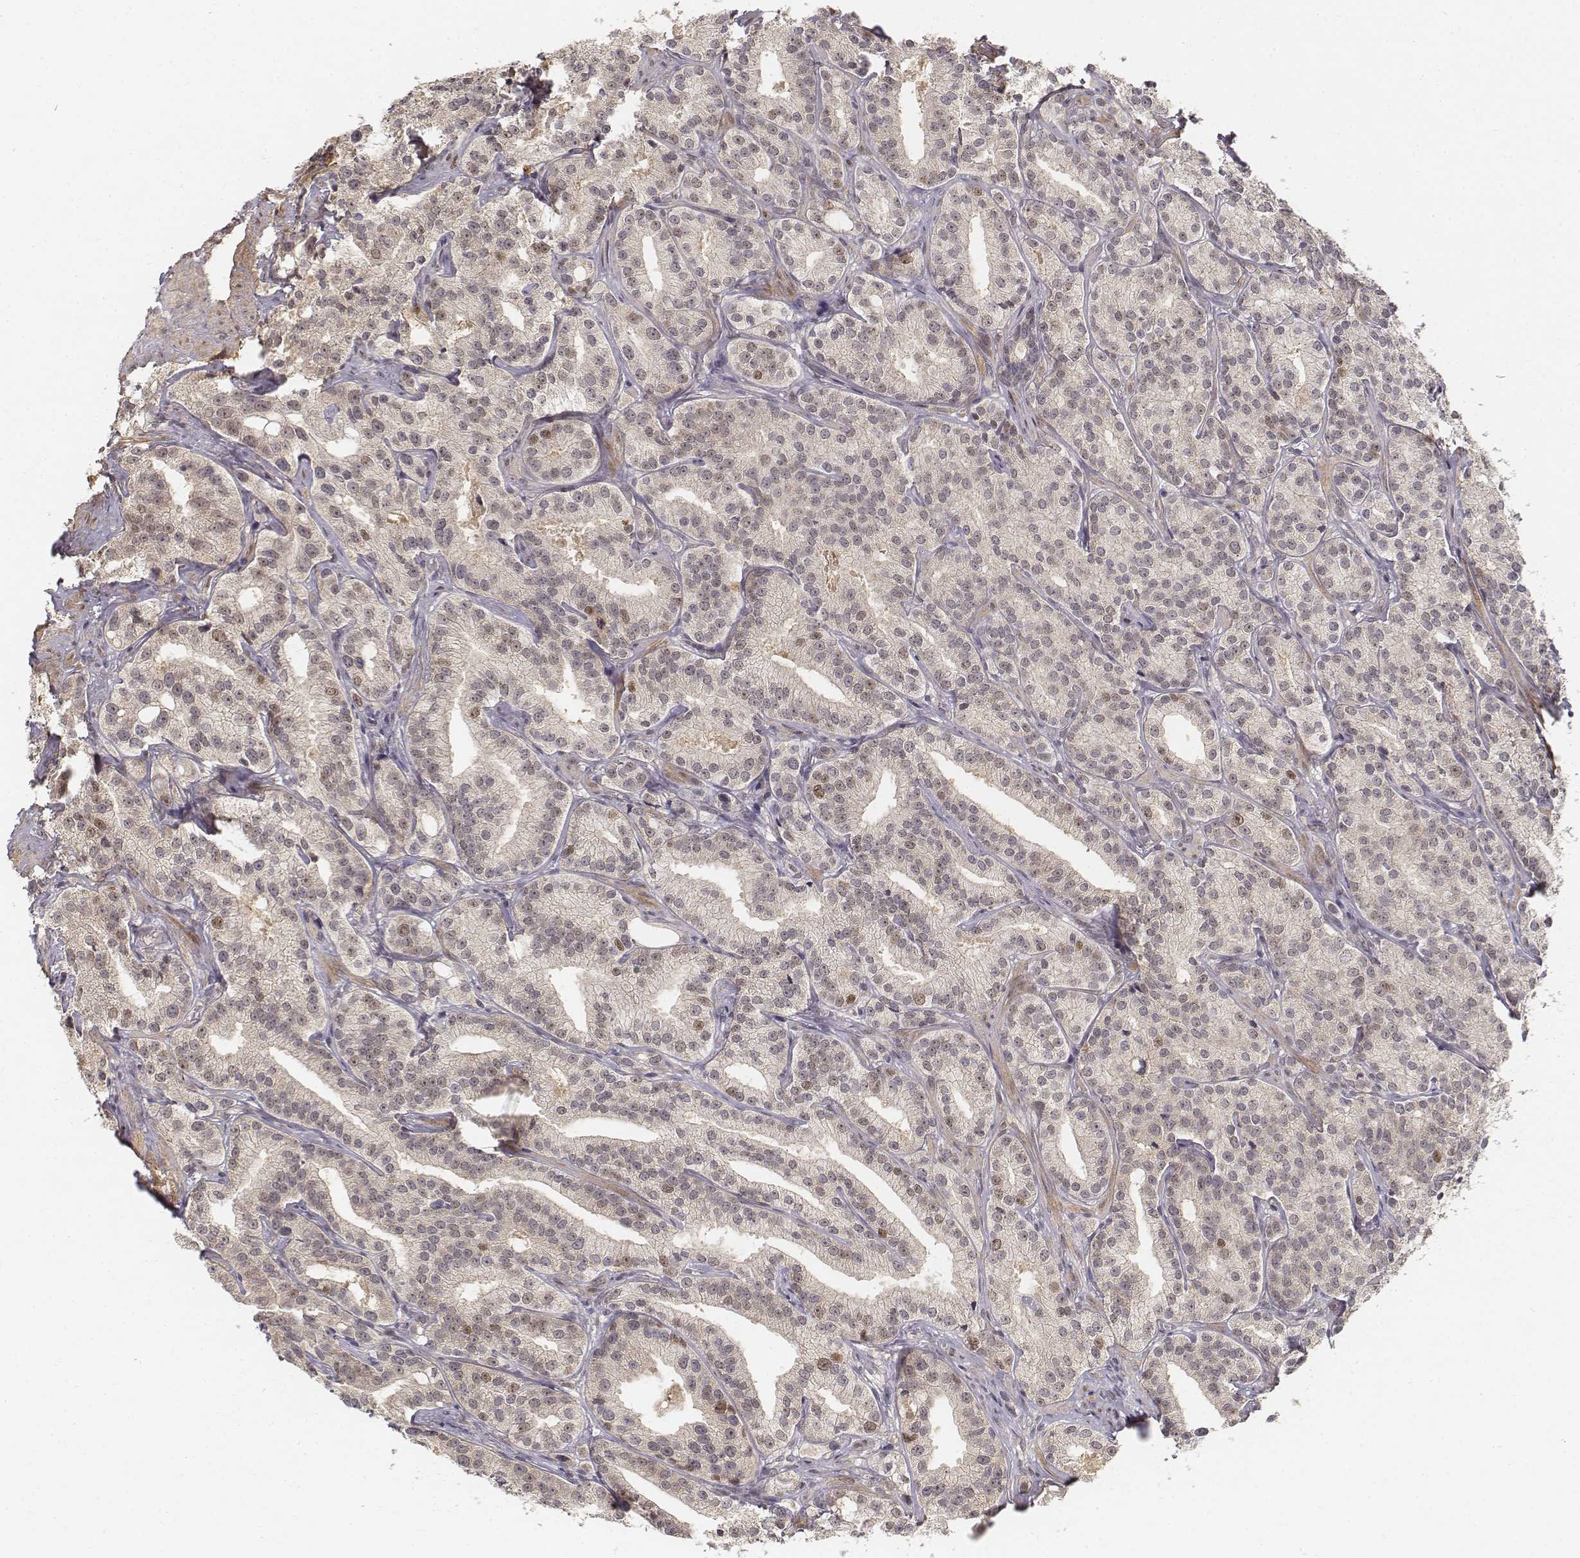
{"staining": {"intensity": "moderate", "quantity": "<25%", "location": "cytoplasmic/membranous"}, "tissue": "prostate cancer", "cell_type": "Tumor cells", "image_type": "cancer", "snomed": [{"axis": "morphology", "description": "Adenocarcinoma, High grade"}, {"axis": "topography", "description": "Prostate"}], "caption": "Prostate cancer tissue demonstrates moderate cytoplasmic/membranous expression in approximately <25% of tumor cells, visualized by immunohistochemistry. (brown staining indicates protein expression, while blue staining denotes nuclei).", "gene": "FANCD2", "patient": {"sex": "male", "age": 75}}